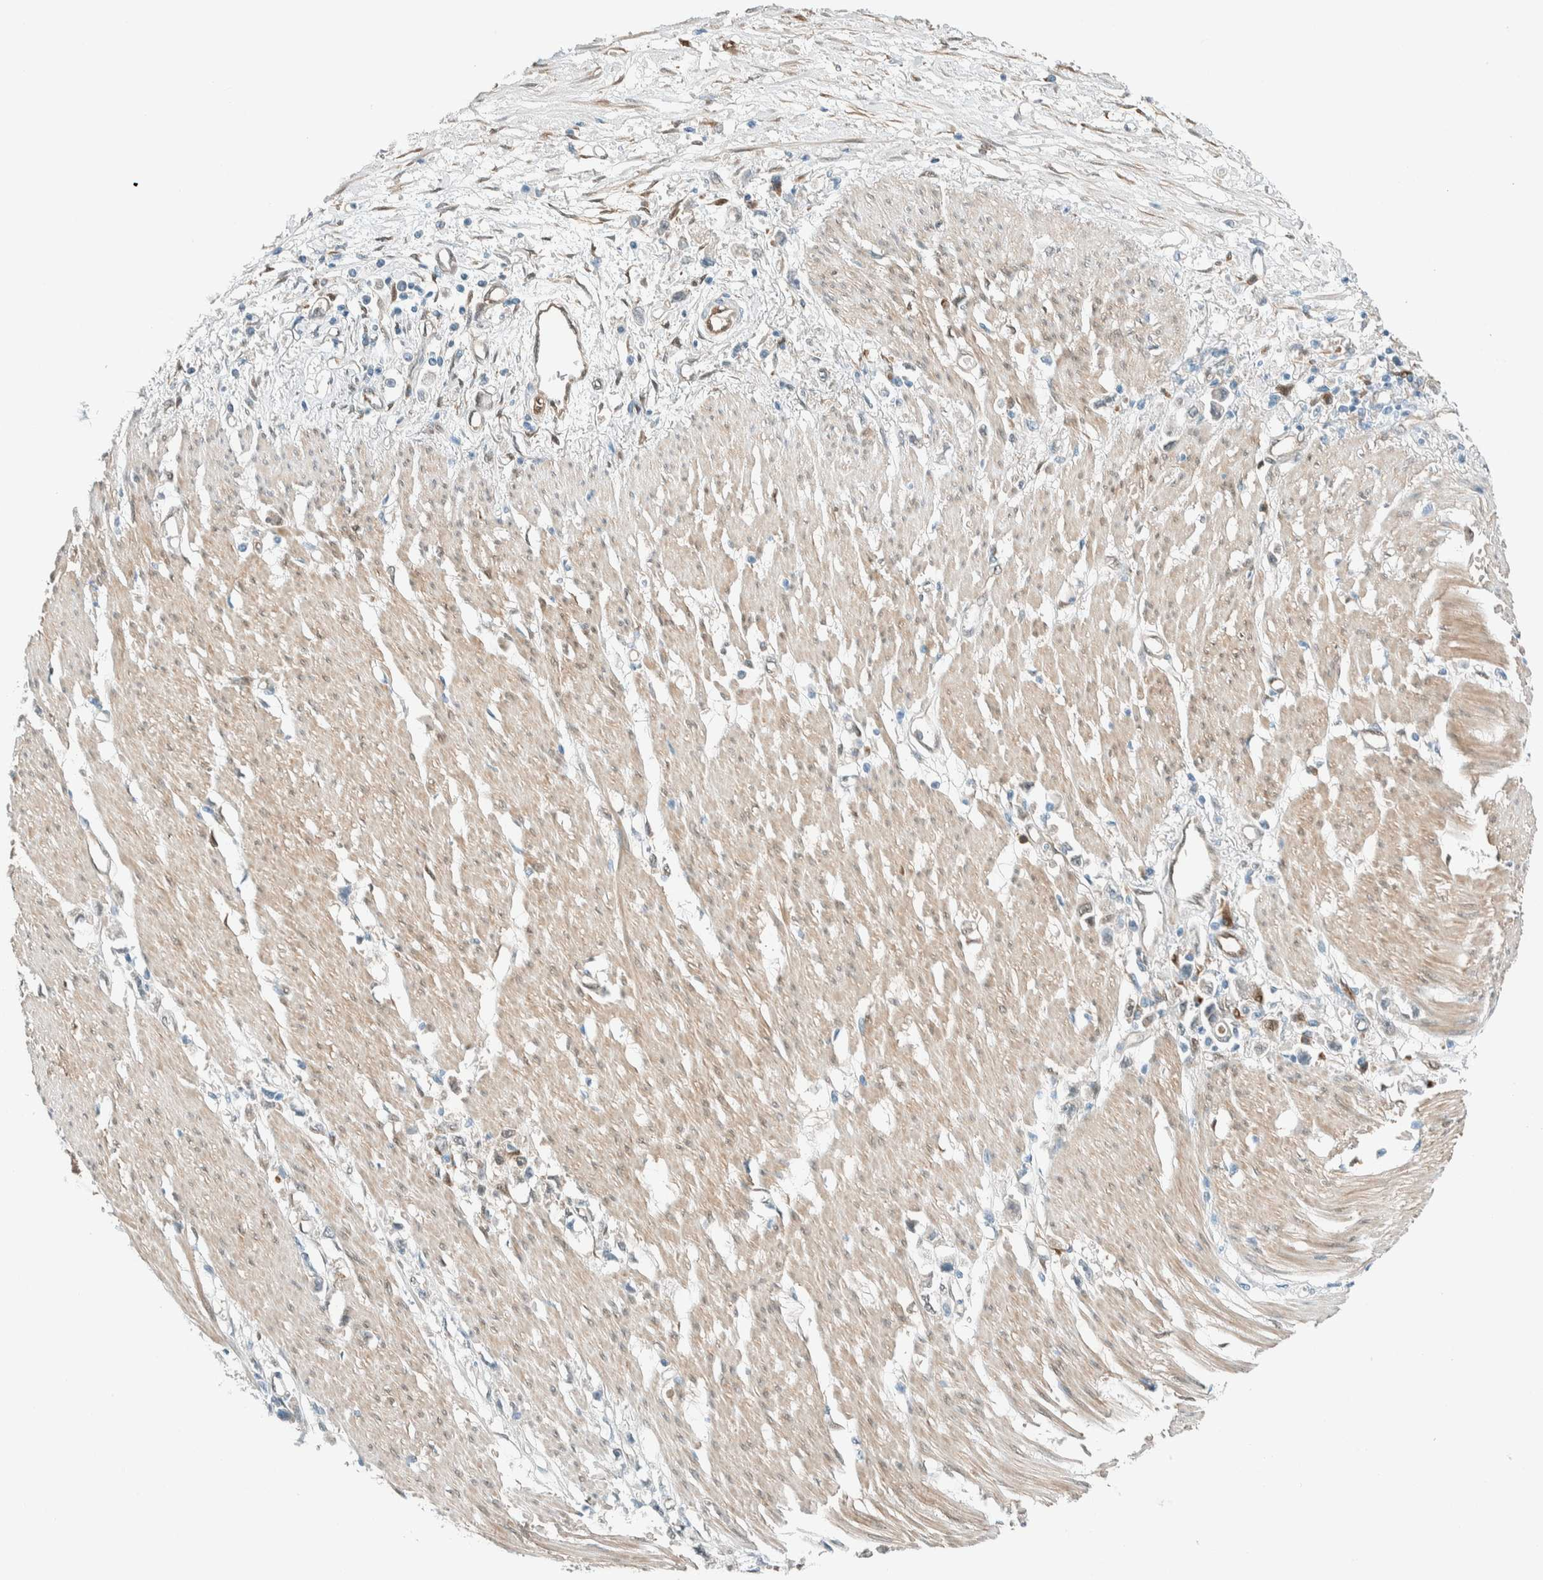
{"staining": {"intensity": "negative", "quantity": "none", "location": "none"}, "tissue": "stomach cancer", "cell_type": "Tumor cells", "image_type": "cancer", "snomed": [{"axis": "morphology", "description": "Adenocarcinoma, NOS"}, {"axis": "topography", "description": "Stomach"}], "caption": "Tumor cells are negative for protein expression in human stomach cancer.", "gene": "NXN", "patient": {"sex": "female", "age": 59}}